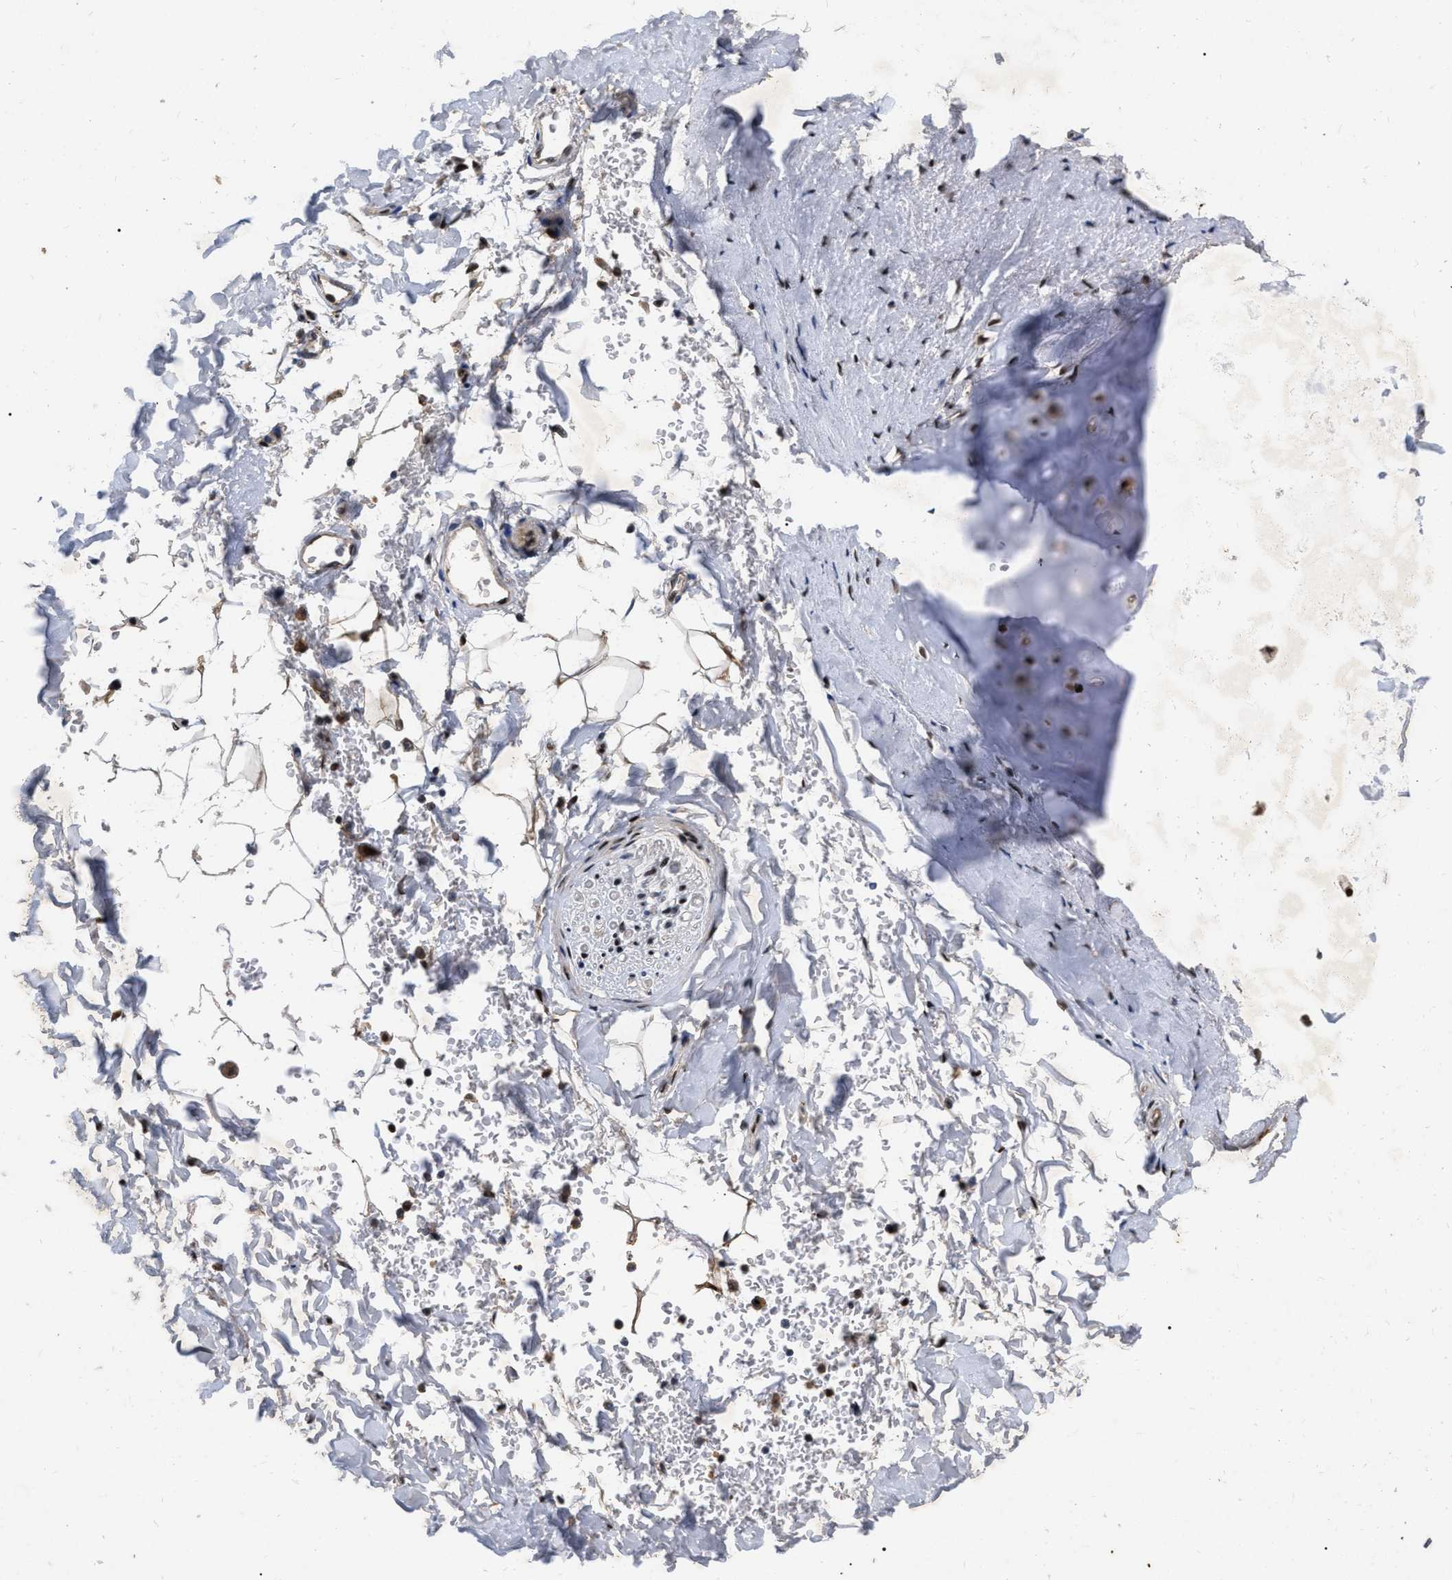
{"staining": {"intensity": "moderate", "quantity": "25%-75%", "location": "nuclear"}, "tissue": "adipose tissue", "cell_type": "Adipocytes", "image_type": "normal", "snomed": [{"axis": "morphology", "description": "Normal tissue, NOS"}, {"axis": "topography", "description": "Cartilage tissue"}, {"axis": "topography", "description": "Bronchus"}], "caption": "Normal adipose tissue demonstrates moderate nuclear staining in approximately 25%-75% of adipocytes (DAB (3,3'-diaminobenzidine) IHC with brightfield microscopy, high magnification)..", "gene": "MDM4", "patient": {"sex": "female", "age": 73}}